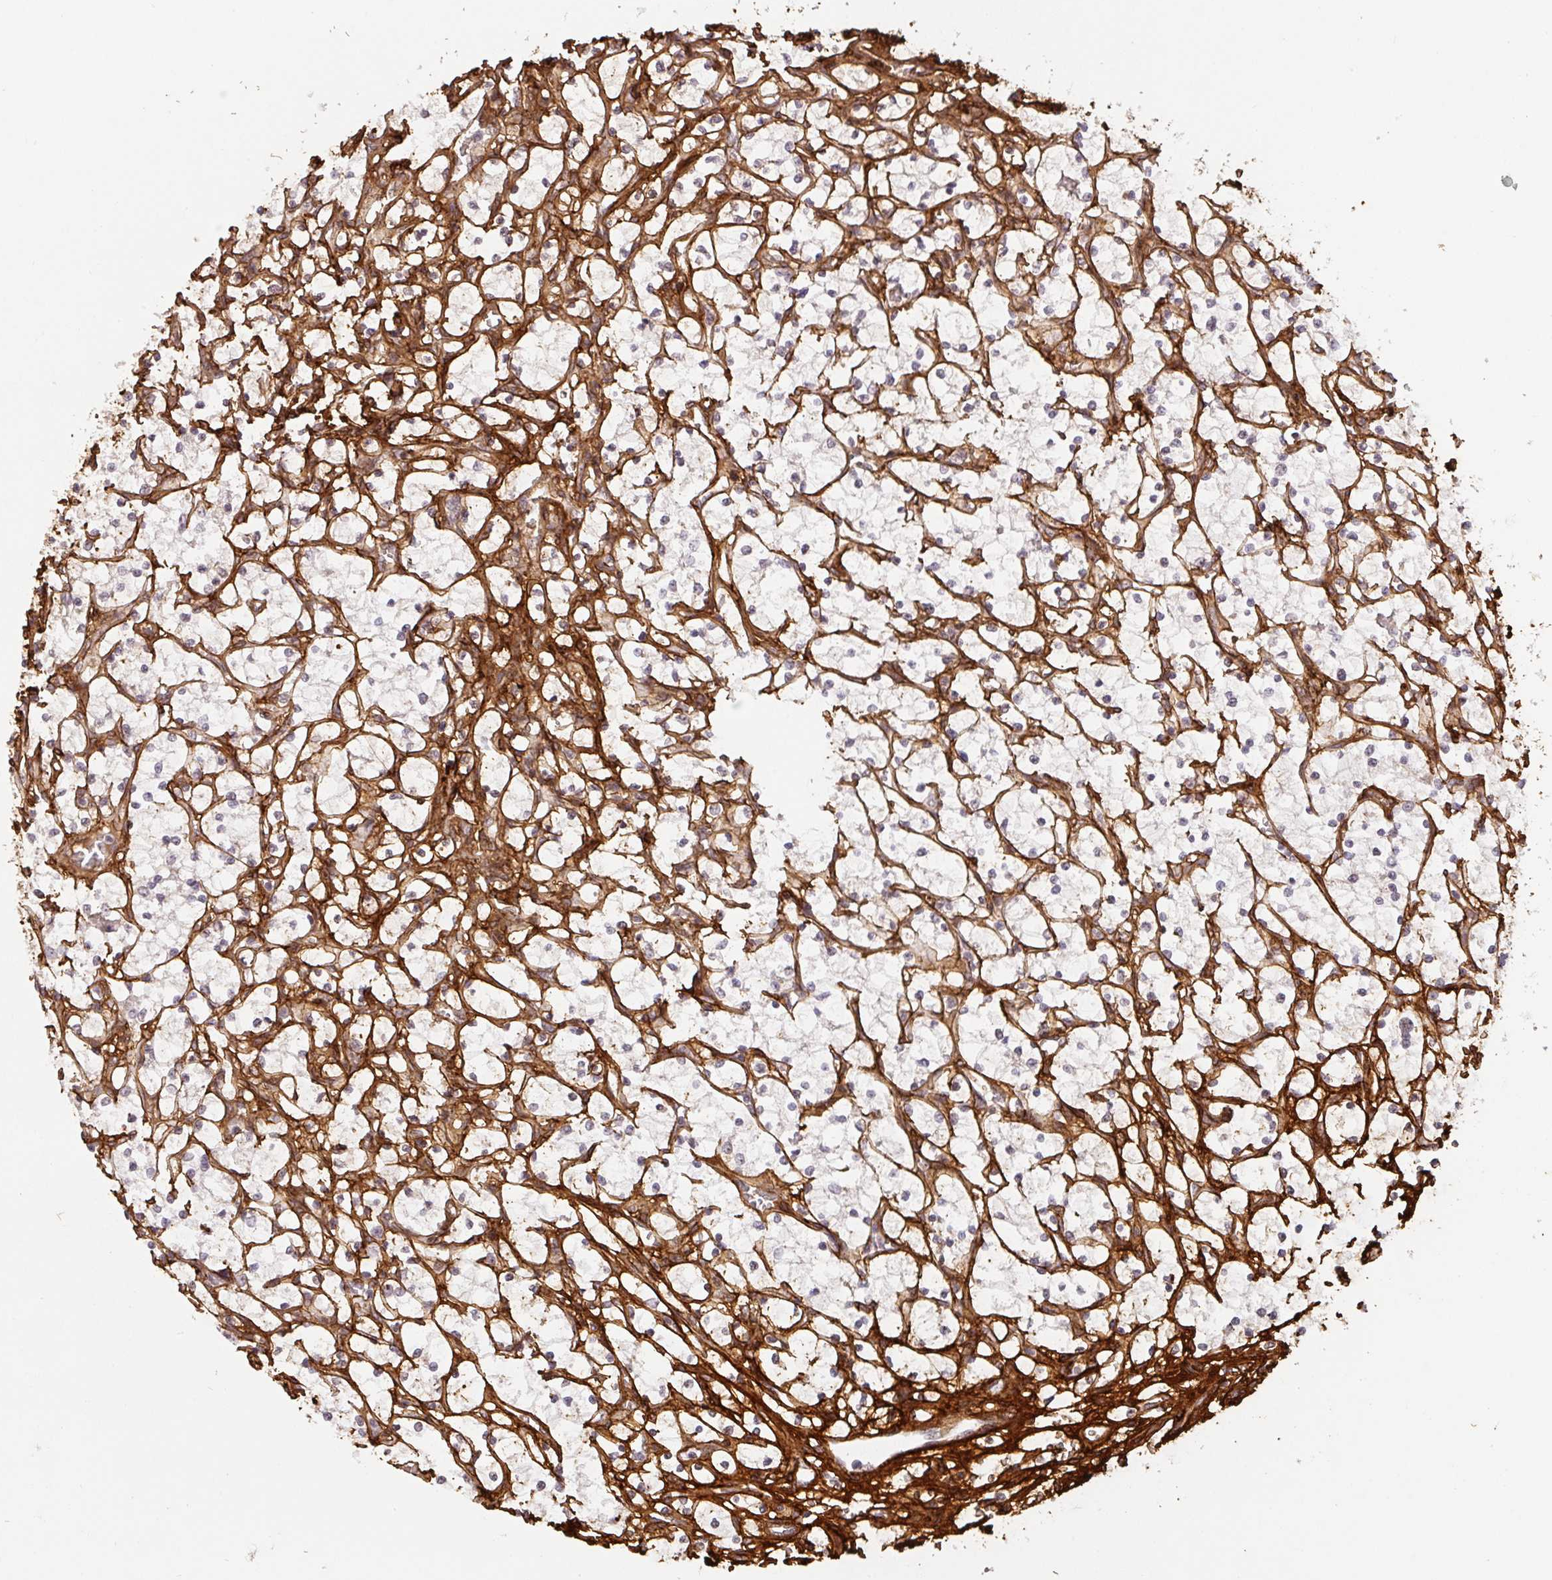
{"staining": {"intensity": "negative", "quantity": "none", "location": "none"}, "tissue": "renal cancer", "cell_type": "Tumor cells", "image_type": "cancer", "snomed": [{"axis": "morphology", "description": "Adenocarcinoma, NOS"}, {"axis": "topography", "description": "Kidney"}], "caption": "Immunohistochemistry histopathology image of human renal cancer stained for a protein (brown), which reveals no expression in tumor cells. (DAB (3,3'-diaminobenzidine) IHC, high magnification).", "gene": "COL3A1", "patient": {"sex": "female", "age": 69}}